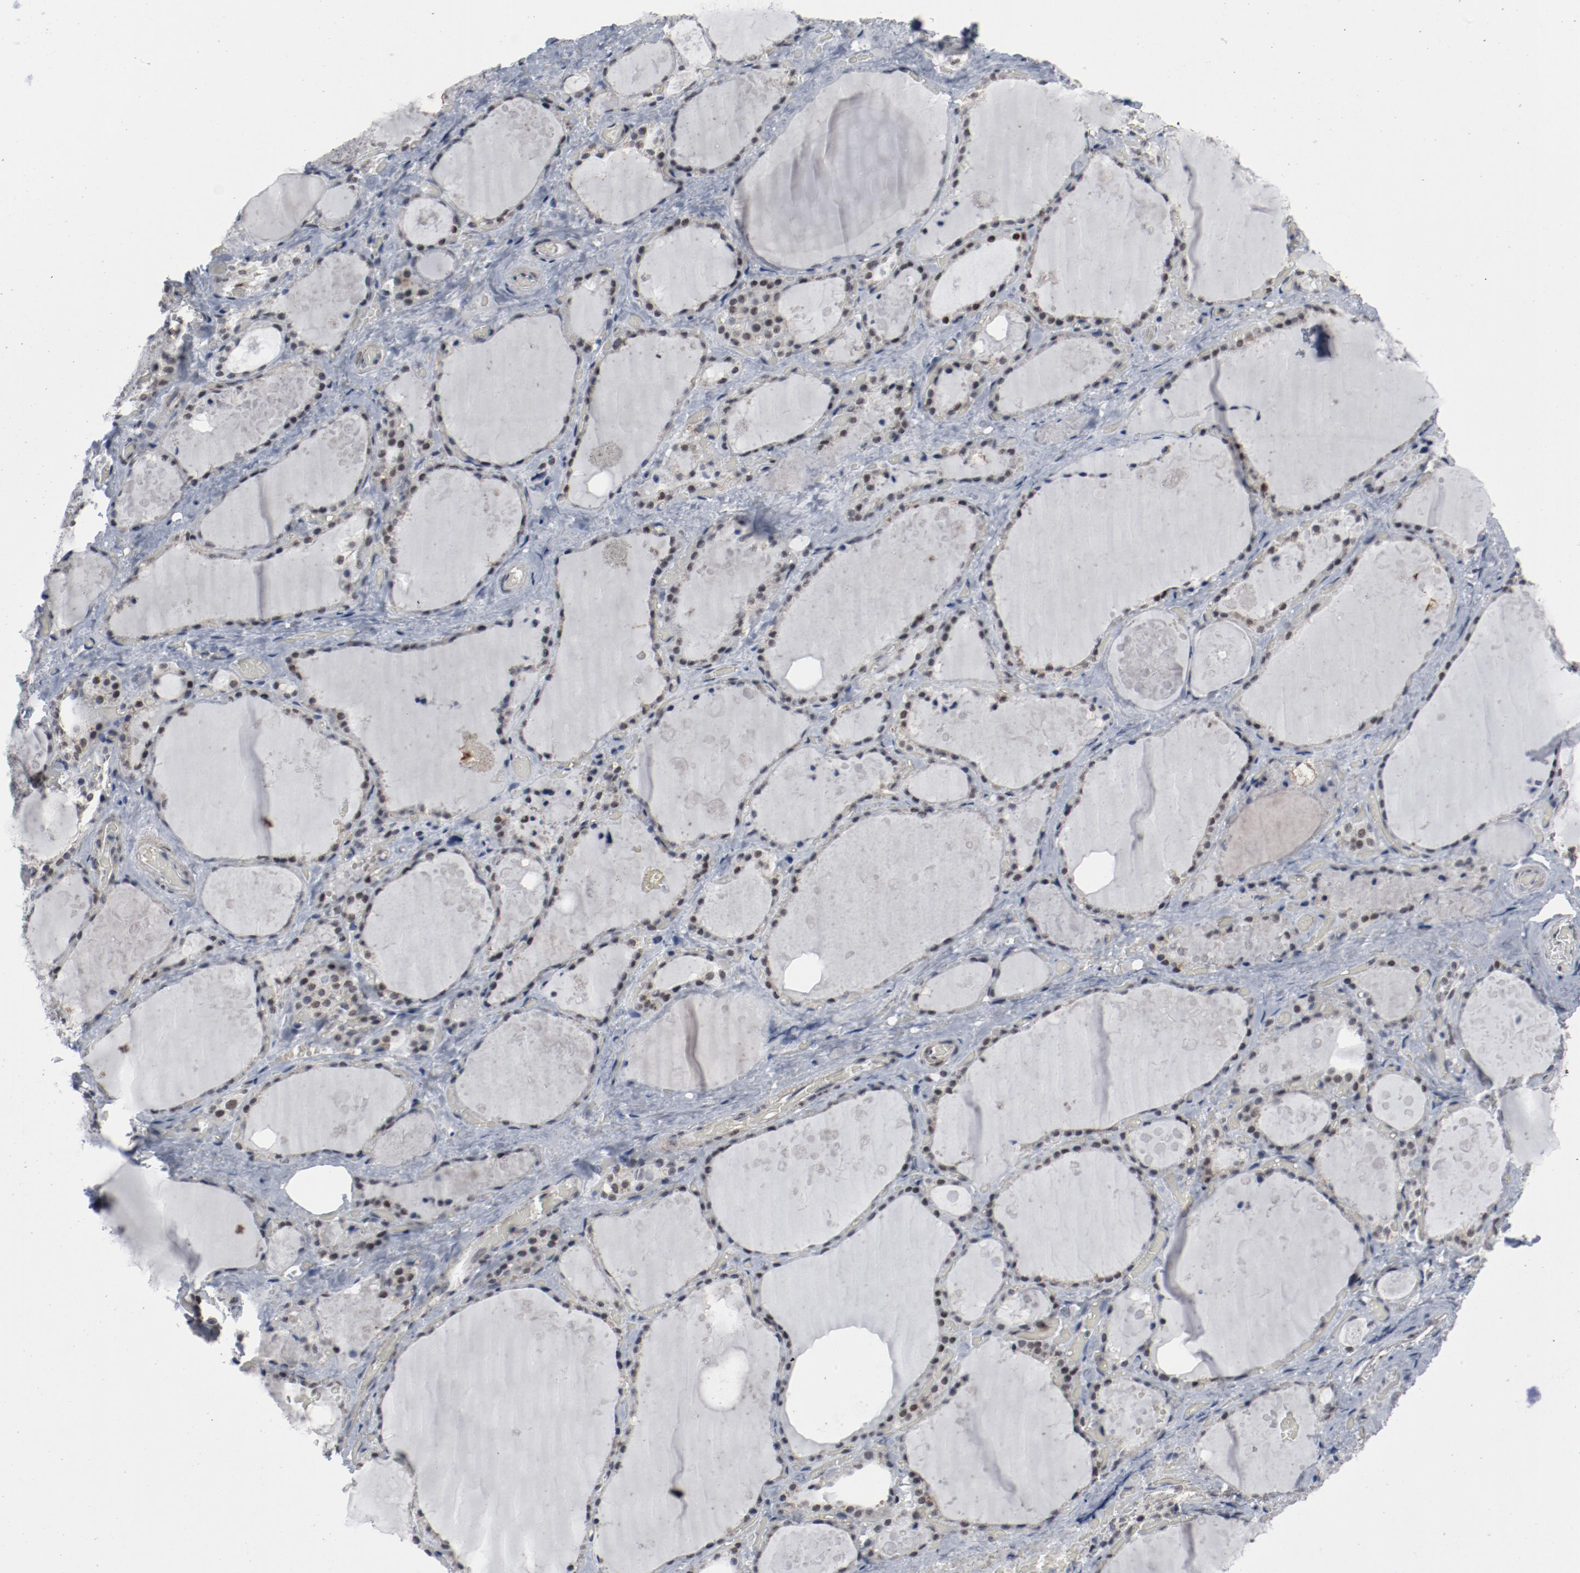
{"staining": {"intensity": "strong", "quantity": "25%-75%", "location": "nuclear"}, "tissue": "thyroid gland", "cell_type": "Glandular cells", "image_type": "normal", "snomed": [{"axis": "morphology", "description": "Normal tissue, NOS"}, {"axis": "topography", "description": "Thyroid gland"}], "caption": "This micrograph shows normal thyroid gland stained with IHC to label a protein in brown. The nuclear of glandular cells show strong positivity for the protein. Nuclei are counter-stained blue.", "gene": "JMJD6", "patient": {"sex": "male", "age": 61}}